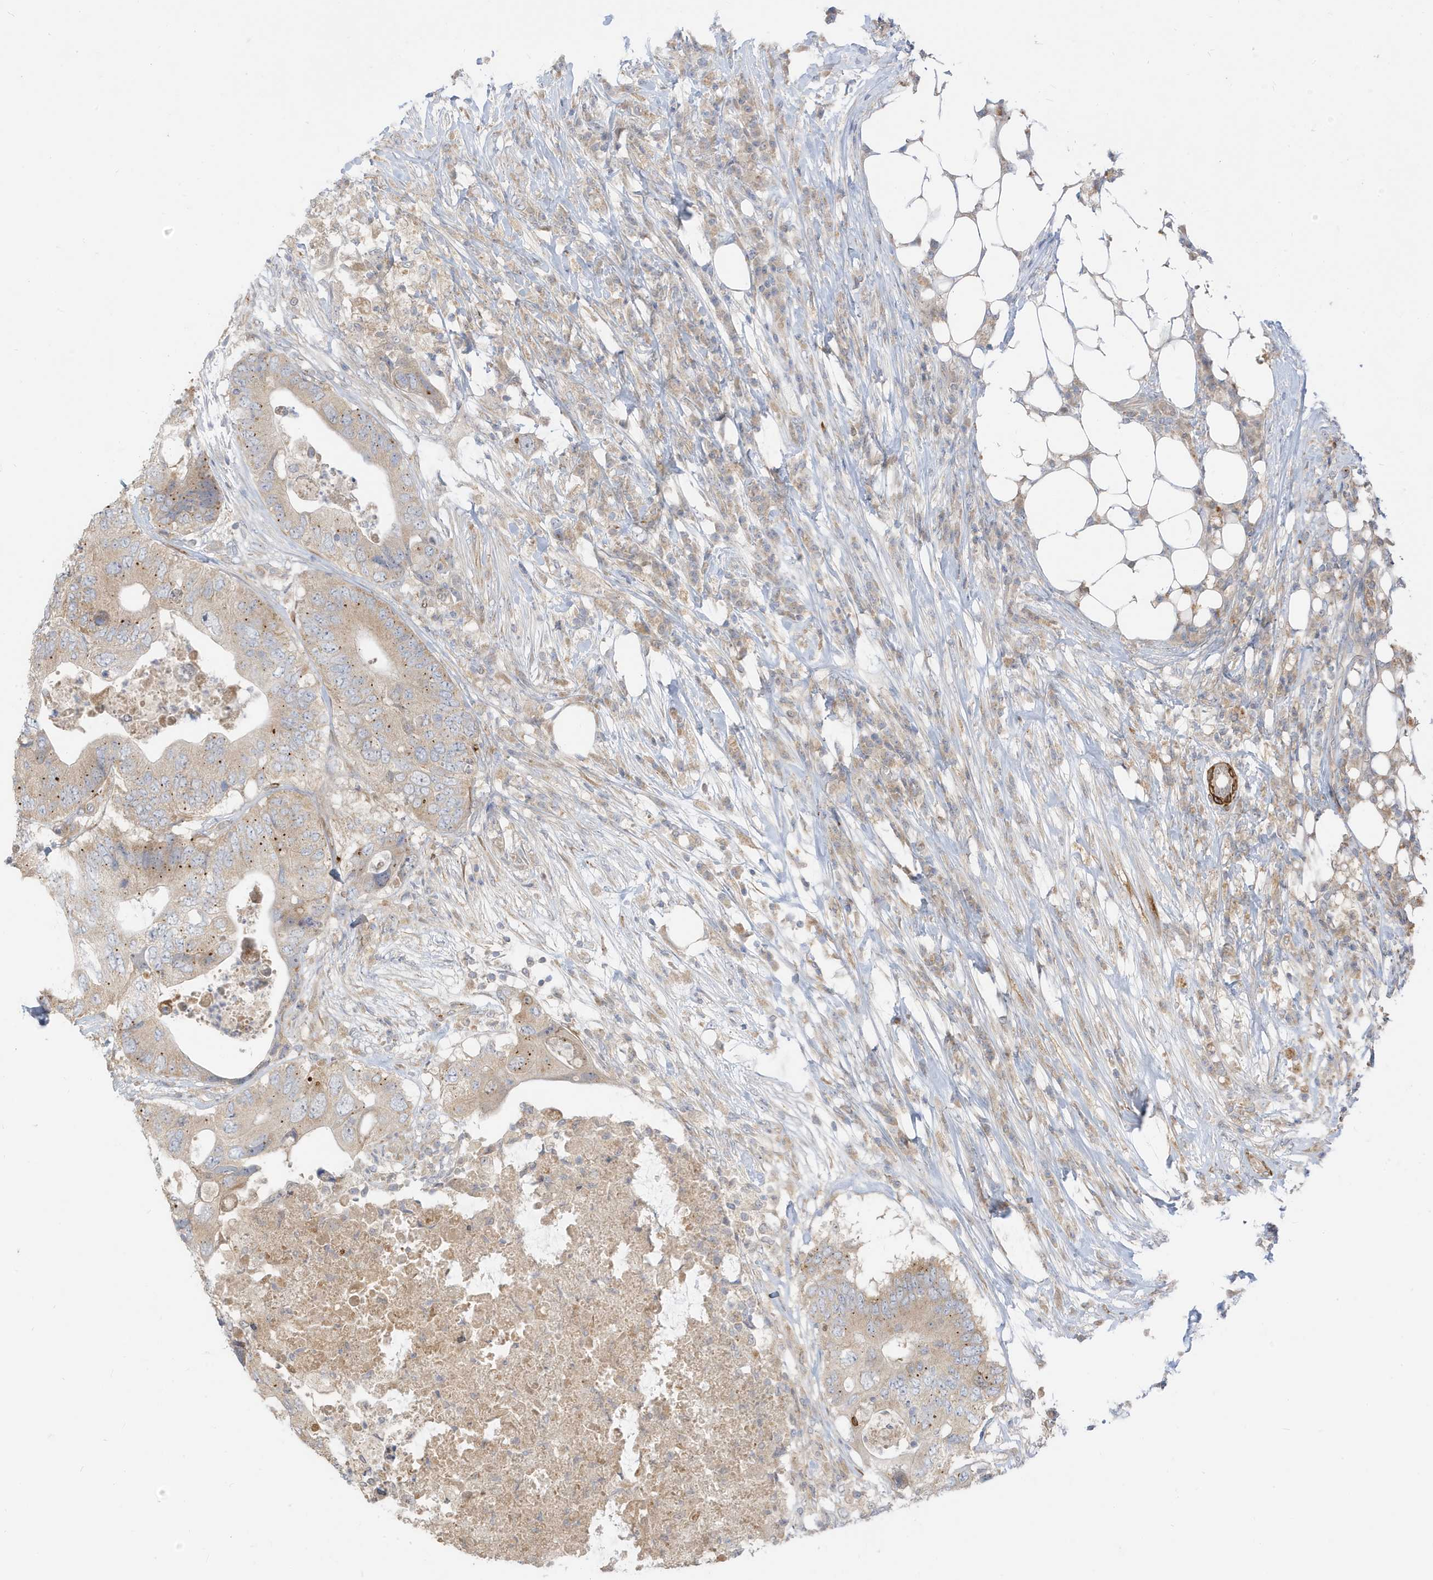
{"staining": {"intensity": "weak", "quantity": ">75%", "location": "cytoplasmic/membranous"}, "tissue": "colorectal cancer", "cell_type": "Tumor cells", "image_type": "cancer", "snomed": [{"axis": "morphology", "description": "Adenocarcinoma, NOS"}, {"axis": "topography", "description": "Colon"}], "caption": "Colorectal adenocarcinoma stained with DAB immunohistochemistry (IHC) exhibits low levels of weak cytoplasmic/membranous staining in approximately >75% of tumor cells. (brown staining indicates protein expression, while blue staining denotes nuclei).", "gene": "MCOLN1", "patient": {"sex": "male", "age": 71}}